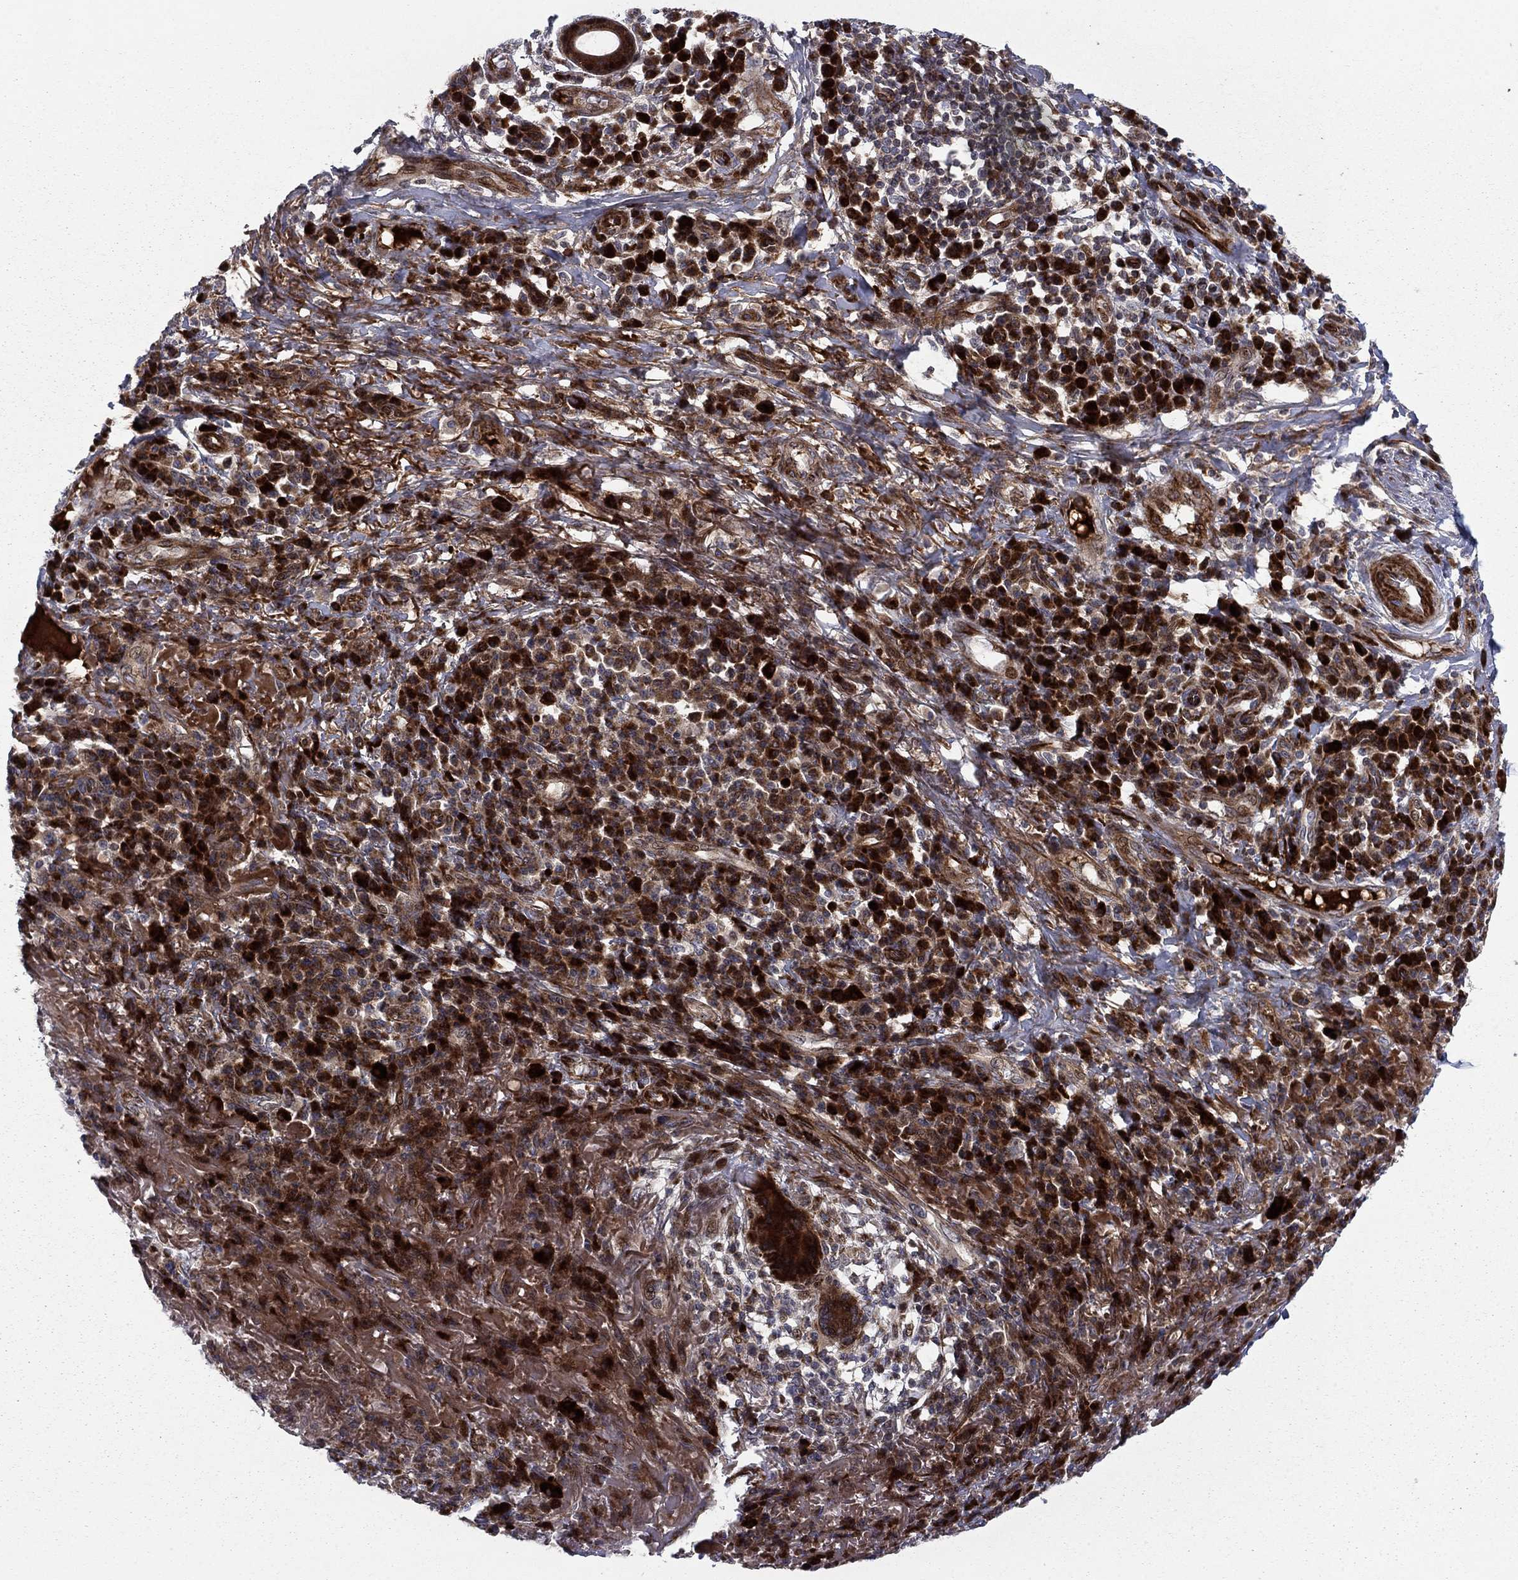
{"staining": {"intensity": "strong", "quantity": "25%-75%", "location": "cytoplasmic/membranous,nuclear"}, "tissue": "skin cancer", "cell_type": "Tumor cells", "image_type": "cancer", "snomed": [{"axis": "morphology", "description": "Squamous cell carcinoma, NOS"}, {"axis": "topography", "description": "Skin"}], "caption": "This is an image of immunohistochemistry (IHC) staining of squamous cell carcinoma (skin), which shows strong expression in the cytoplasmic/membranous and nuclear of tumor cells.", "gene": "MIOS", "patient": {"sex": "male", "age": 92}}